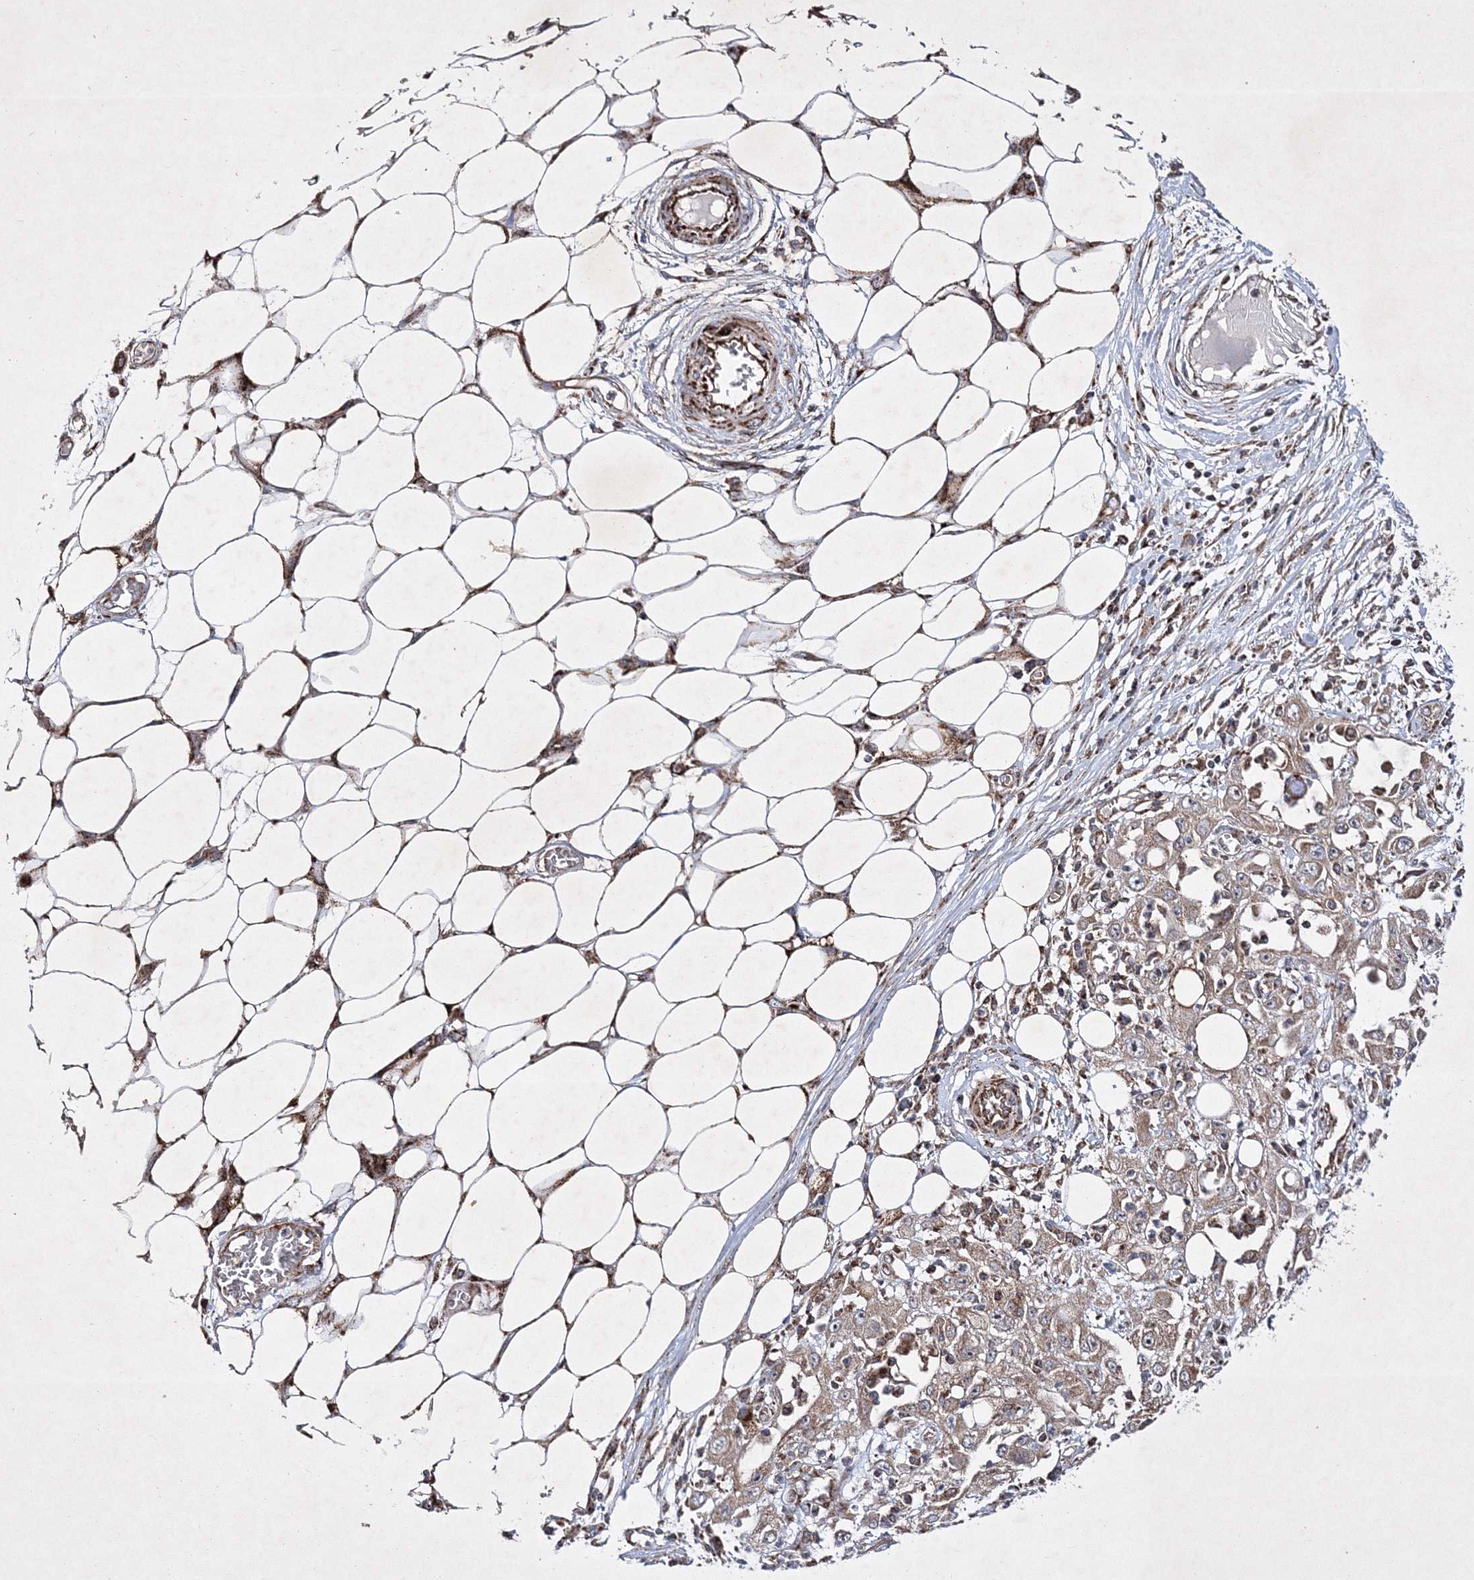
{"staining": {"intensity": "weak", "quantity": ">75%", "location": "cytoplasmic/membranous"}, "tissue": "skin cancer", "cell_type": "Tumor cells", "image_type": "cancer", "snomed": [{"axis": "morphology", "description": "Squamous cell carcinoma, NOS"}, {"axis": "morphology", "description": "Squamous cell carcinoma, metastatic, NOS"}, {"axis": "topography", "description": "Skin"}, {"axis": "topography", "description": "Lymph node"}], "caption": "An immunohistochemistry histopathology image of neoplastic tissue is shown. Protein staining in brown shows weak cytoplasmic/membranous positivity in skin cancer (squamous cell carcinoma) within tumor cells.", "gene": "SCRN3", "patient": {"sex": "male", "age": 75}}